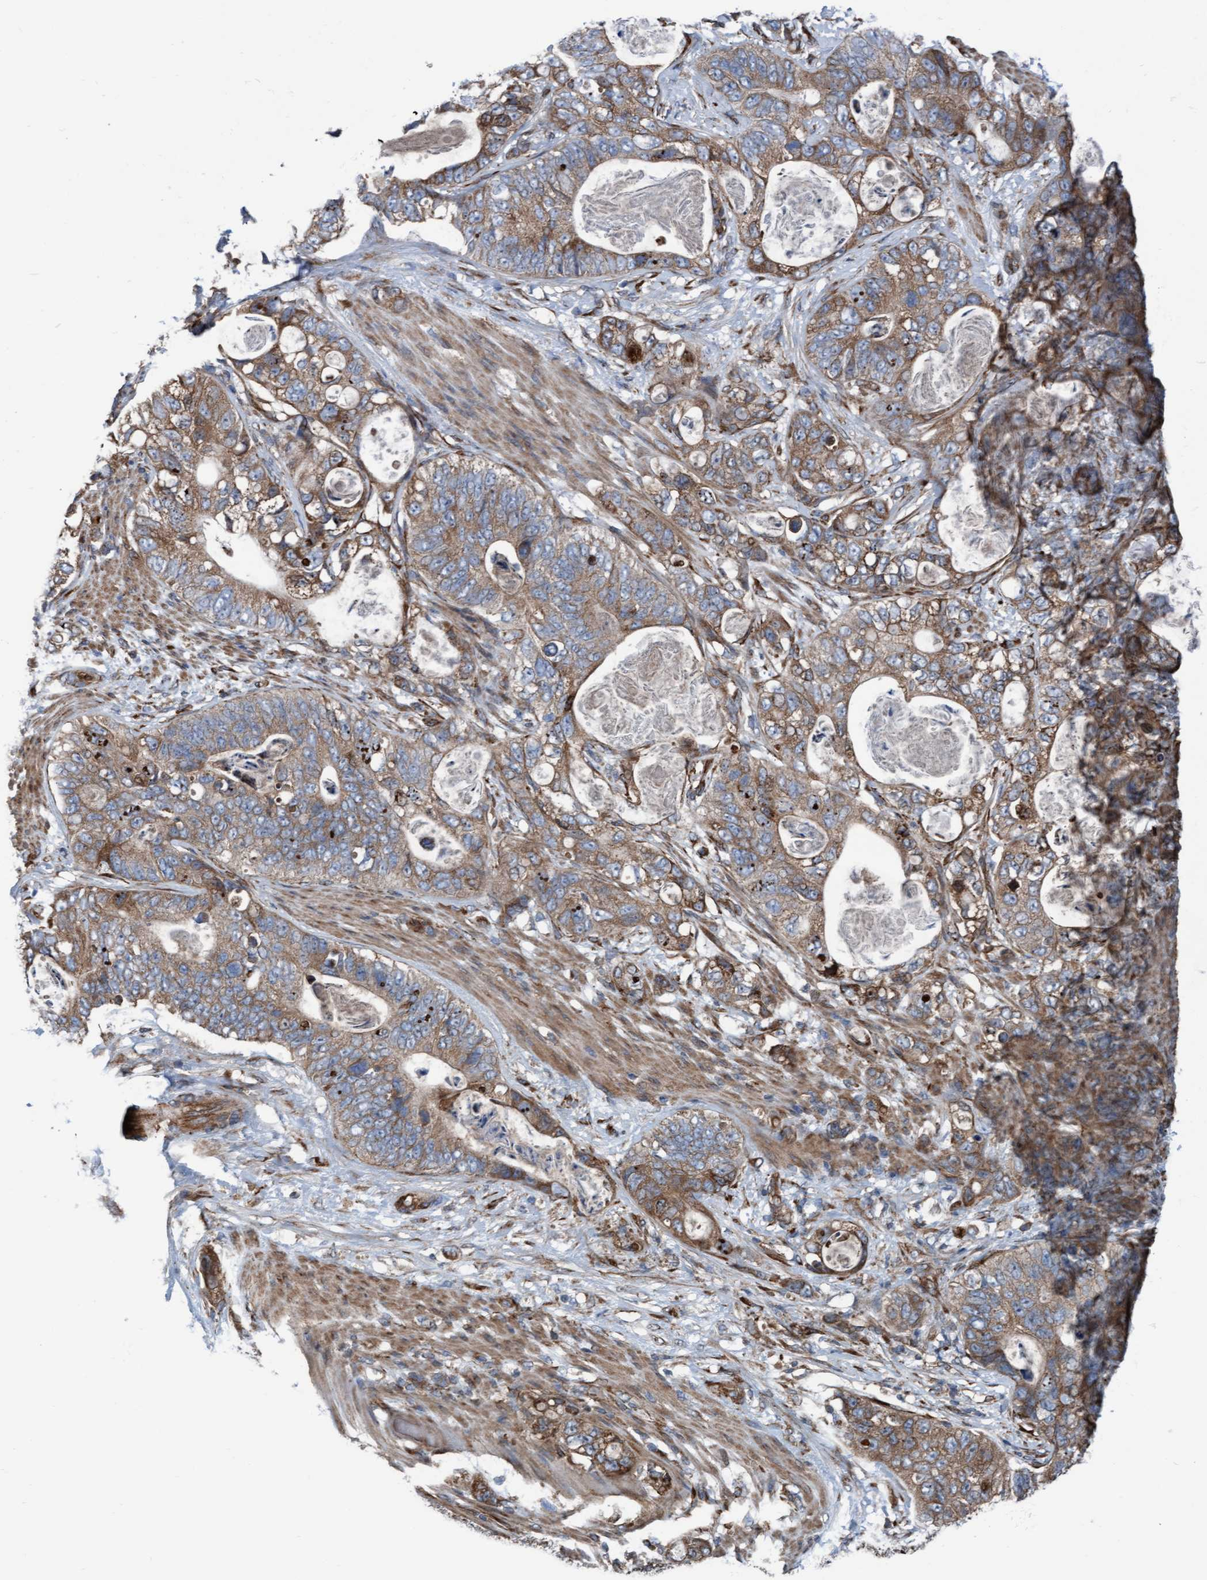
{"staining": {"intensity": "moderate", "quantity": ">75%", "location": "cytoplasmic/membranous"}, "tissue": "stomach cancer", "cell_type": "Tumor cells", "image_type": "cancer", "snomed": [{"axis": "morphology", "description": "Normal tissue, NOS"}, {"axis": "morphology", "description": "Adenocarcinoma, NOS"}, {"axis": "topography", "description": "Stomach"}], "caption": "IHC (DAB) staining of stomach adenocarcinoma demonstrates moderate cytoplasmic/membranous protein staining in approximately >75% of tumor cells.", "gene": "RAP1GAP2", "patient": {"sex": "female", "age": 89}}